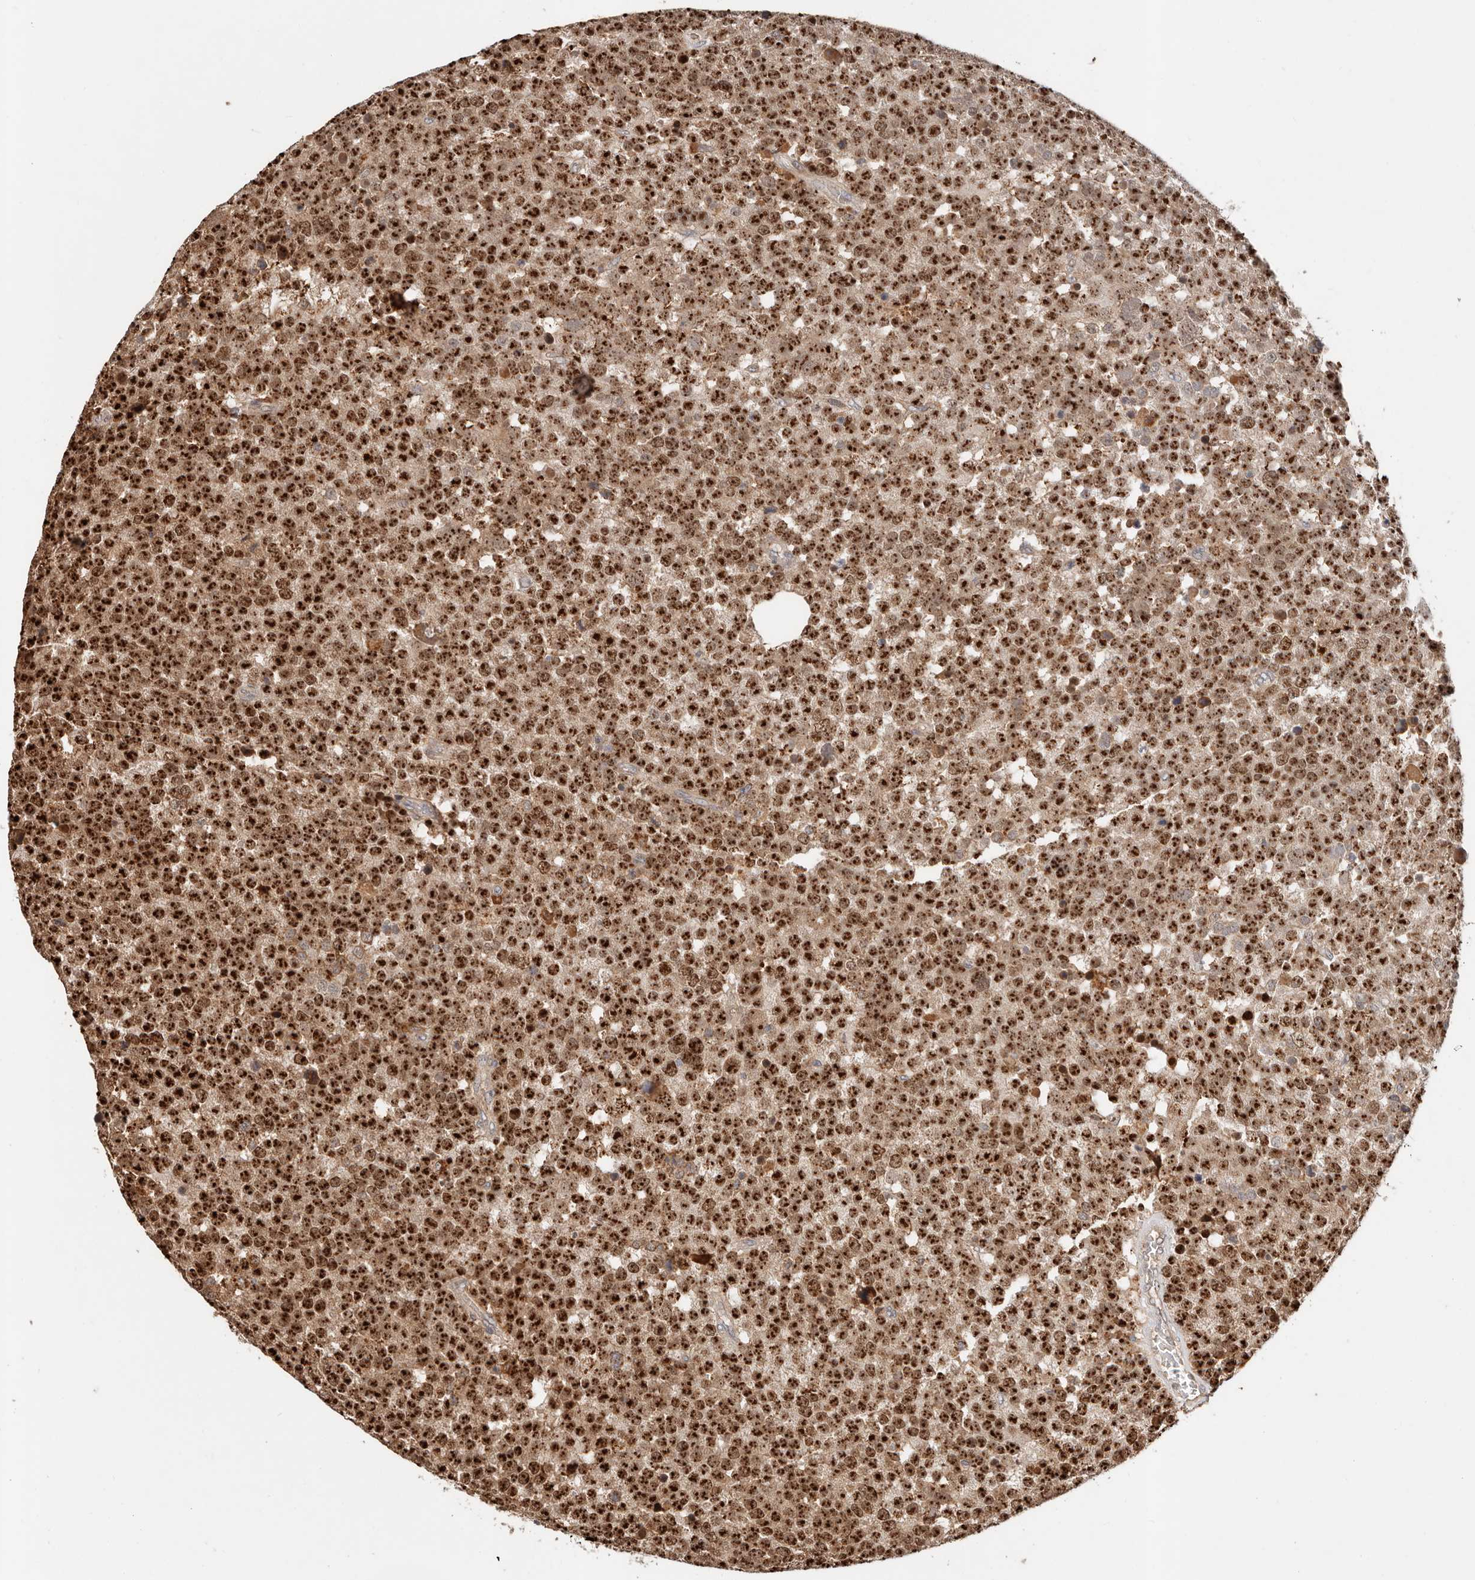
{"staining": {"intensity": "strong", "quantity": ">75%", "location": "nuclear"}, "tissue": "testis cancer", "cell_type": "Tumor cells", "image_type": "cancer", "snomed": [{"axis": "morphology", "description": "Seminoma, NOS"}, {"axis": "topography", "description": "Testis"}], "caption": "Human testis cancer stained with a protein marker demonstrates strong staining in tumor cells.", "gene": "ZRANB1", "patient": {"sex": "male", "age": 71}}